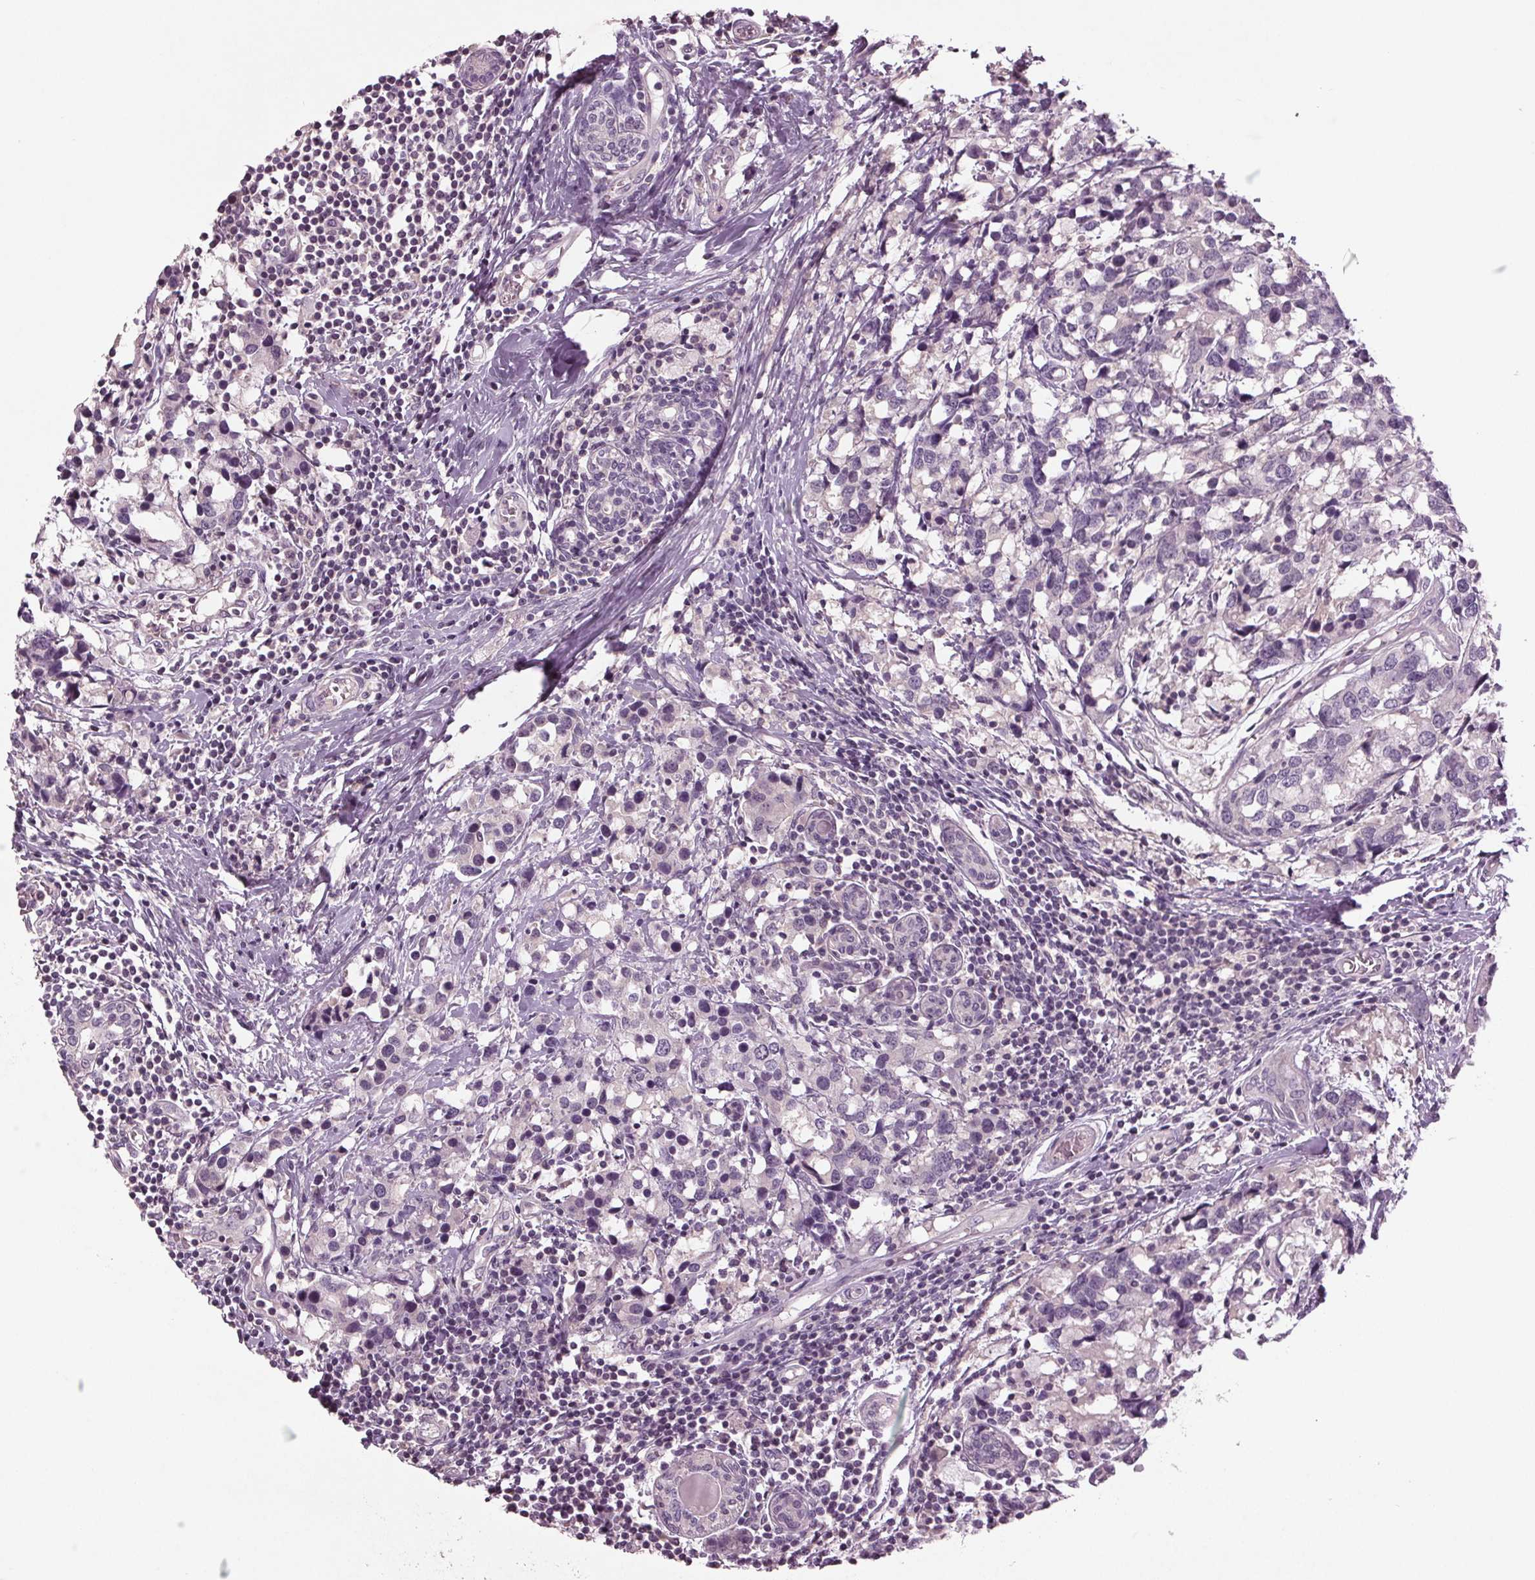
{"staining": {"intensity": "negative", "quantity": "none", "location": "none"}, "tissue": "breast cancer", "cell_type": "Tumor cells", "image_type": "cancer", "snomed": [{"axis": "morphology", "description": "Lobular carcinoma"}, {"axis": "topography", "description": "Breast"}], "caption": "DAB immunohistochemical staining of human breast cancer (lobular carcinoma) demonstrates no significant positivity in tumor cells.", "gene": "BHLHE22", "patient": {"sex": "female", "age": 59}}